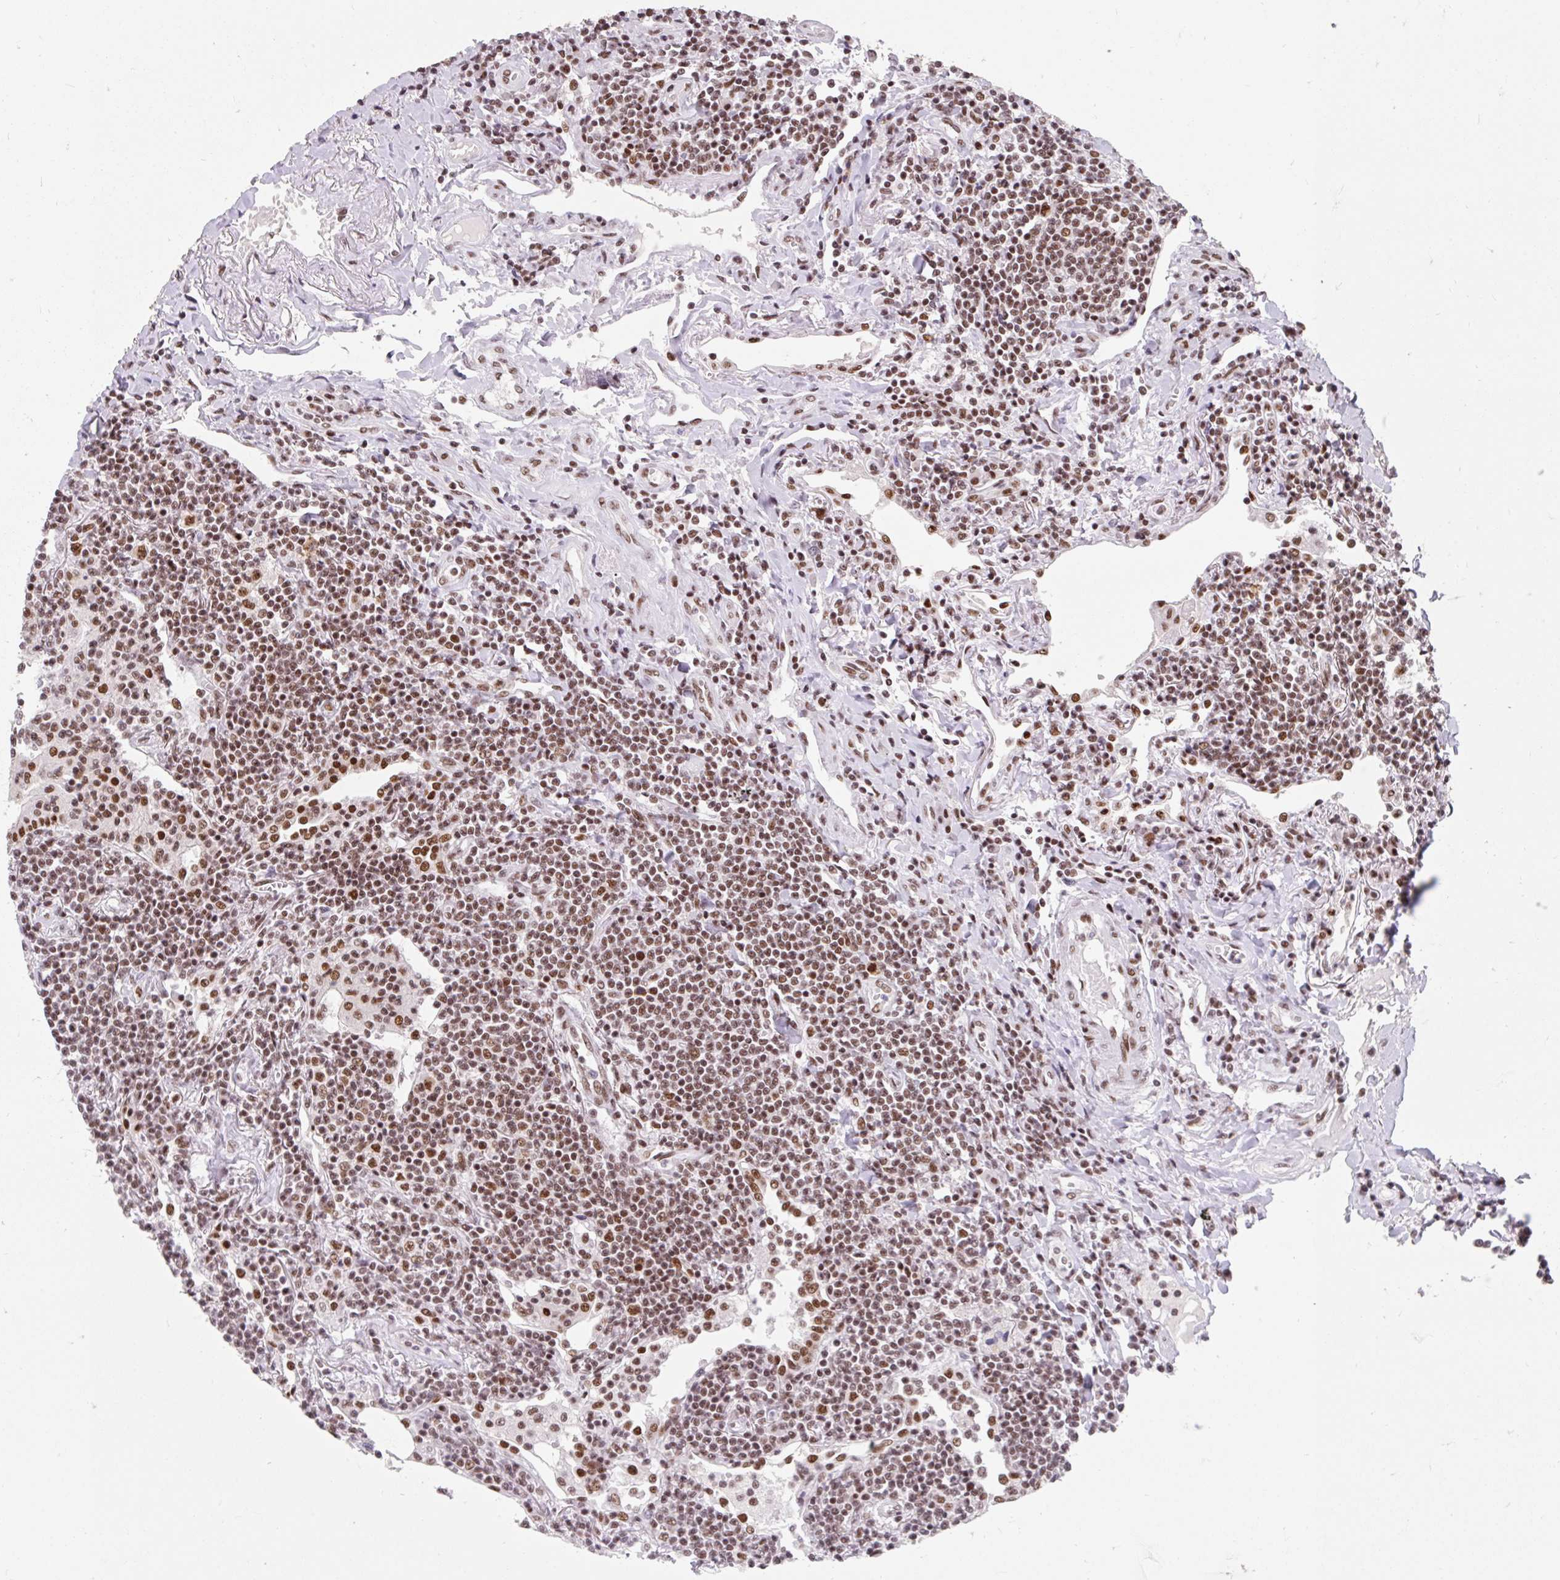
{"staining": {"intensity": "moderate", "quantity": ">75%", "location": "nuclear"}, "tissue": "lymphoma", "cell_type": "Tumor cells", "image_type": "cancer", "snomed": [{"axis": "morphology", "description": "Malignant lymphoma, non-Hodgkin's type, Low grade"}, {"axis": "topography", "description": "Lung"}], "caption": "A high-resolution image shows immunohistochemistry (IHC) staining of malignant lymphoma, non-Hodgkin's type (low-grade), which reveals moderate nuclear positivity in approximately >75% of tumor cells.", "gene": "SRSF10", "patient": {"sex": "female", "age": 71}}